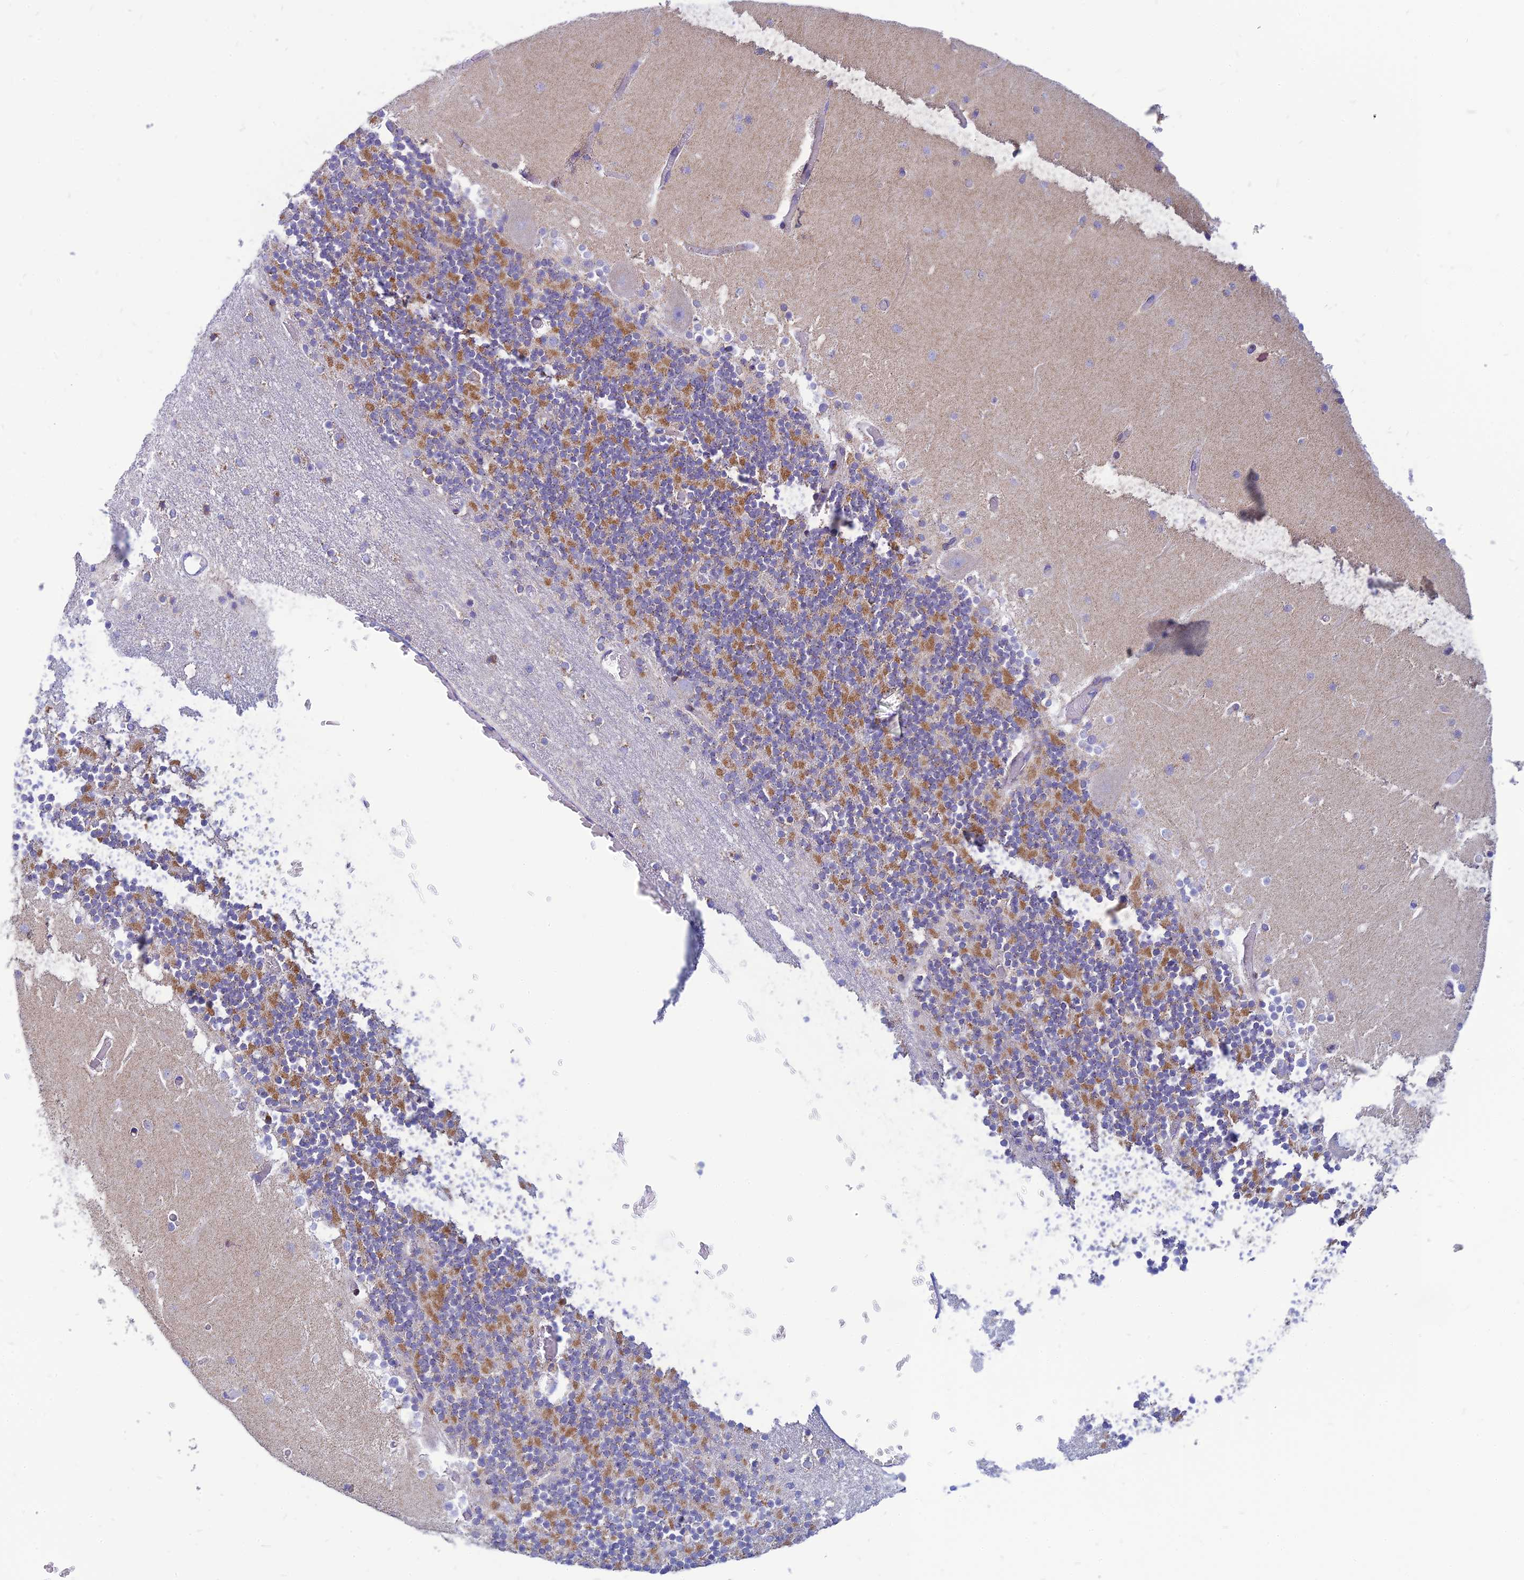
{"staining": {"intensity": "moderate", "quantity": "<25%", "location": "cytoplasmic/membranous"}, "tissue": "cerebellum", "cell_type": "Cells in granular layer", "image_type": "normal", "snomed": [{"axis": "morphology", "description": "Normal tissue, NOS"}, {"axis": "topography", "description": "Cerebellum"}], "caption": "A brown stain shows moderate cytoplasmic/membranous expression of a protein in cells in granular layer of normal cerebellum.", "gene": "PACC1", "patient": {"sex": "female", "age": 28}}